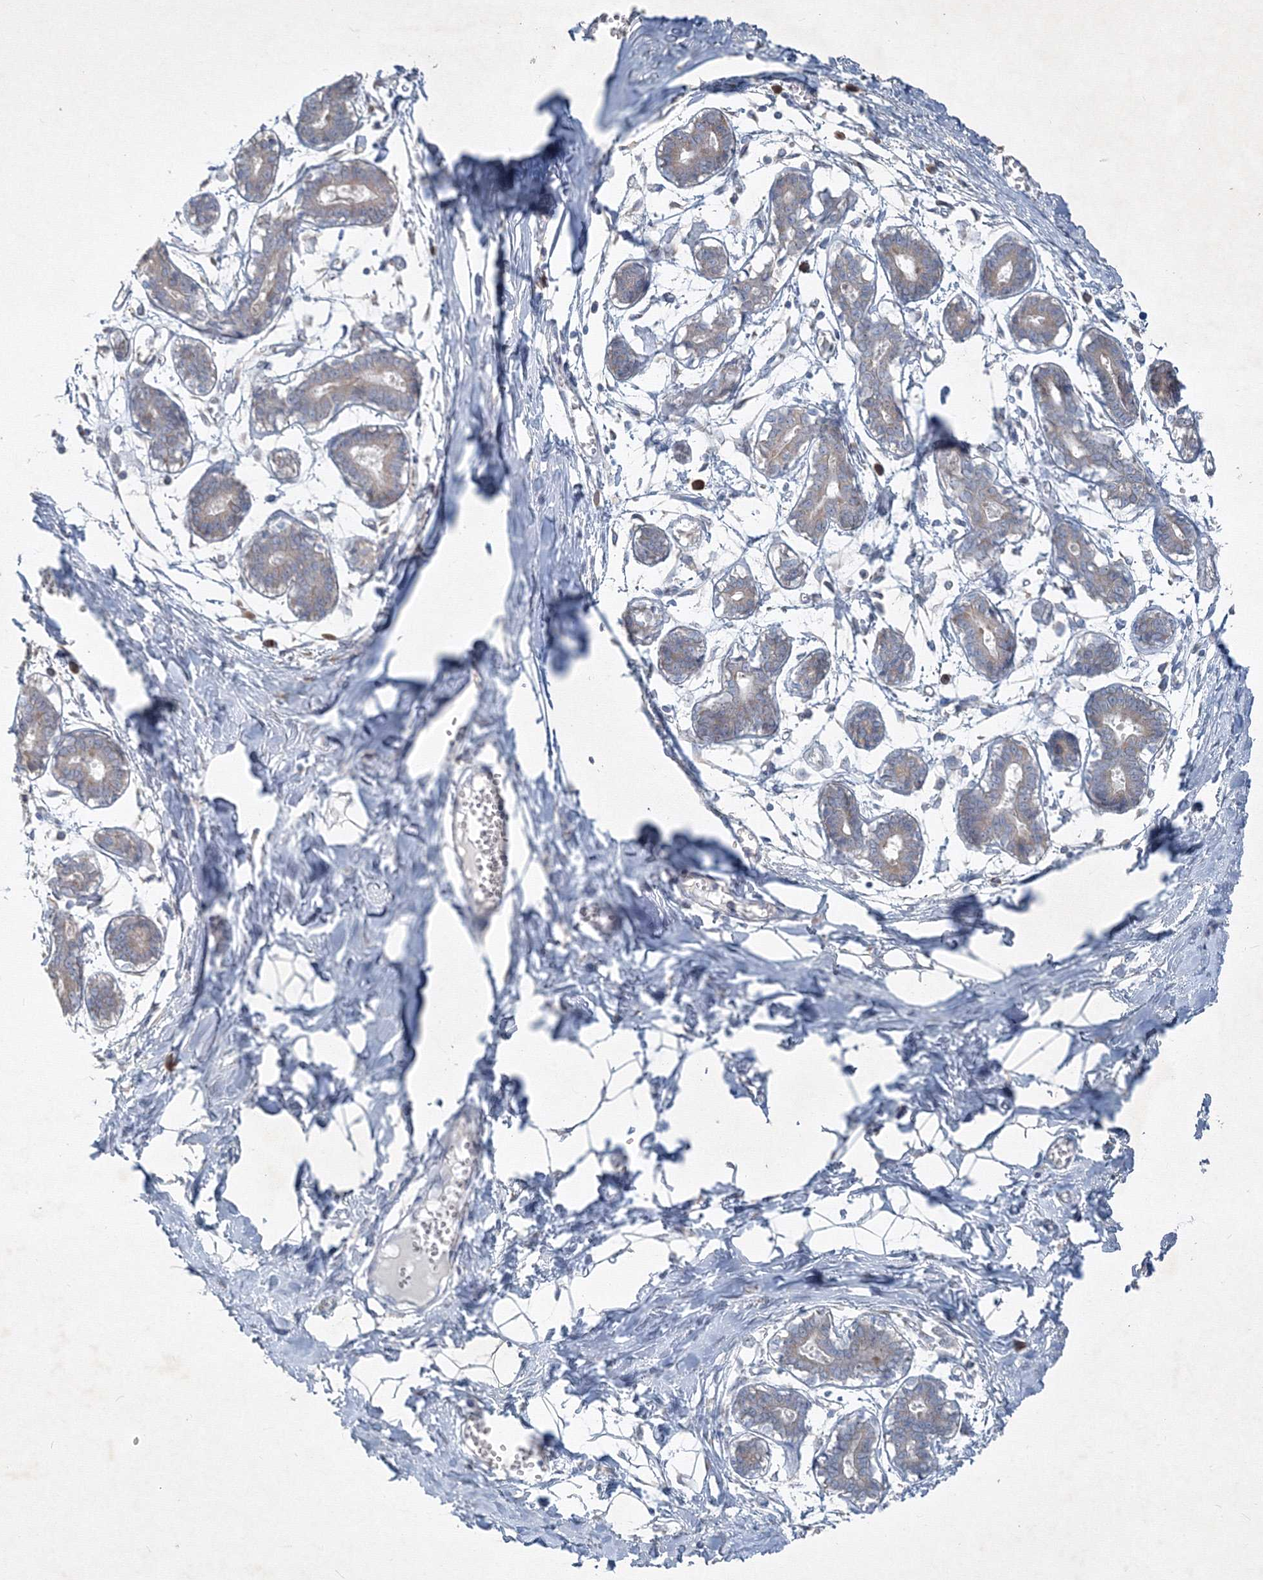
{"staining": {"intensity": "negative", "quantity": "none", "location": "none"}, "tissue": "breast", "cell_type": "Adipocytes", "image_type": "normal", "snomed": [{"axis": "morphology", "description": "Normal tissue, NOS"}, {"axis": "topography", "description": "Breast"}], "caption": "High magnification brightfield microscopy of unremarkable breast stained with DAB (3,3'-diaminobenzidine) (brown) and counterstained with hematoxylin (blue): adipocytes show no significant staining.", "gene": "IFNAR1", "patient": {"sex": "female", "age": 27}}